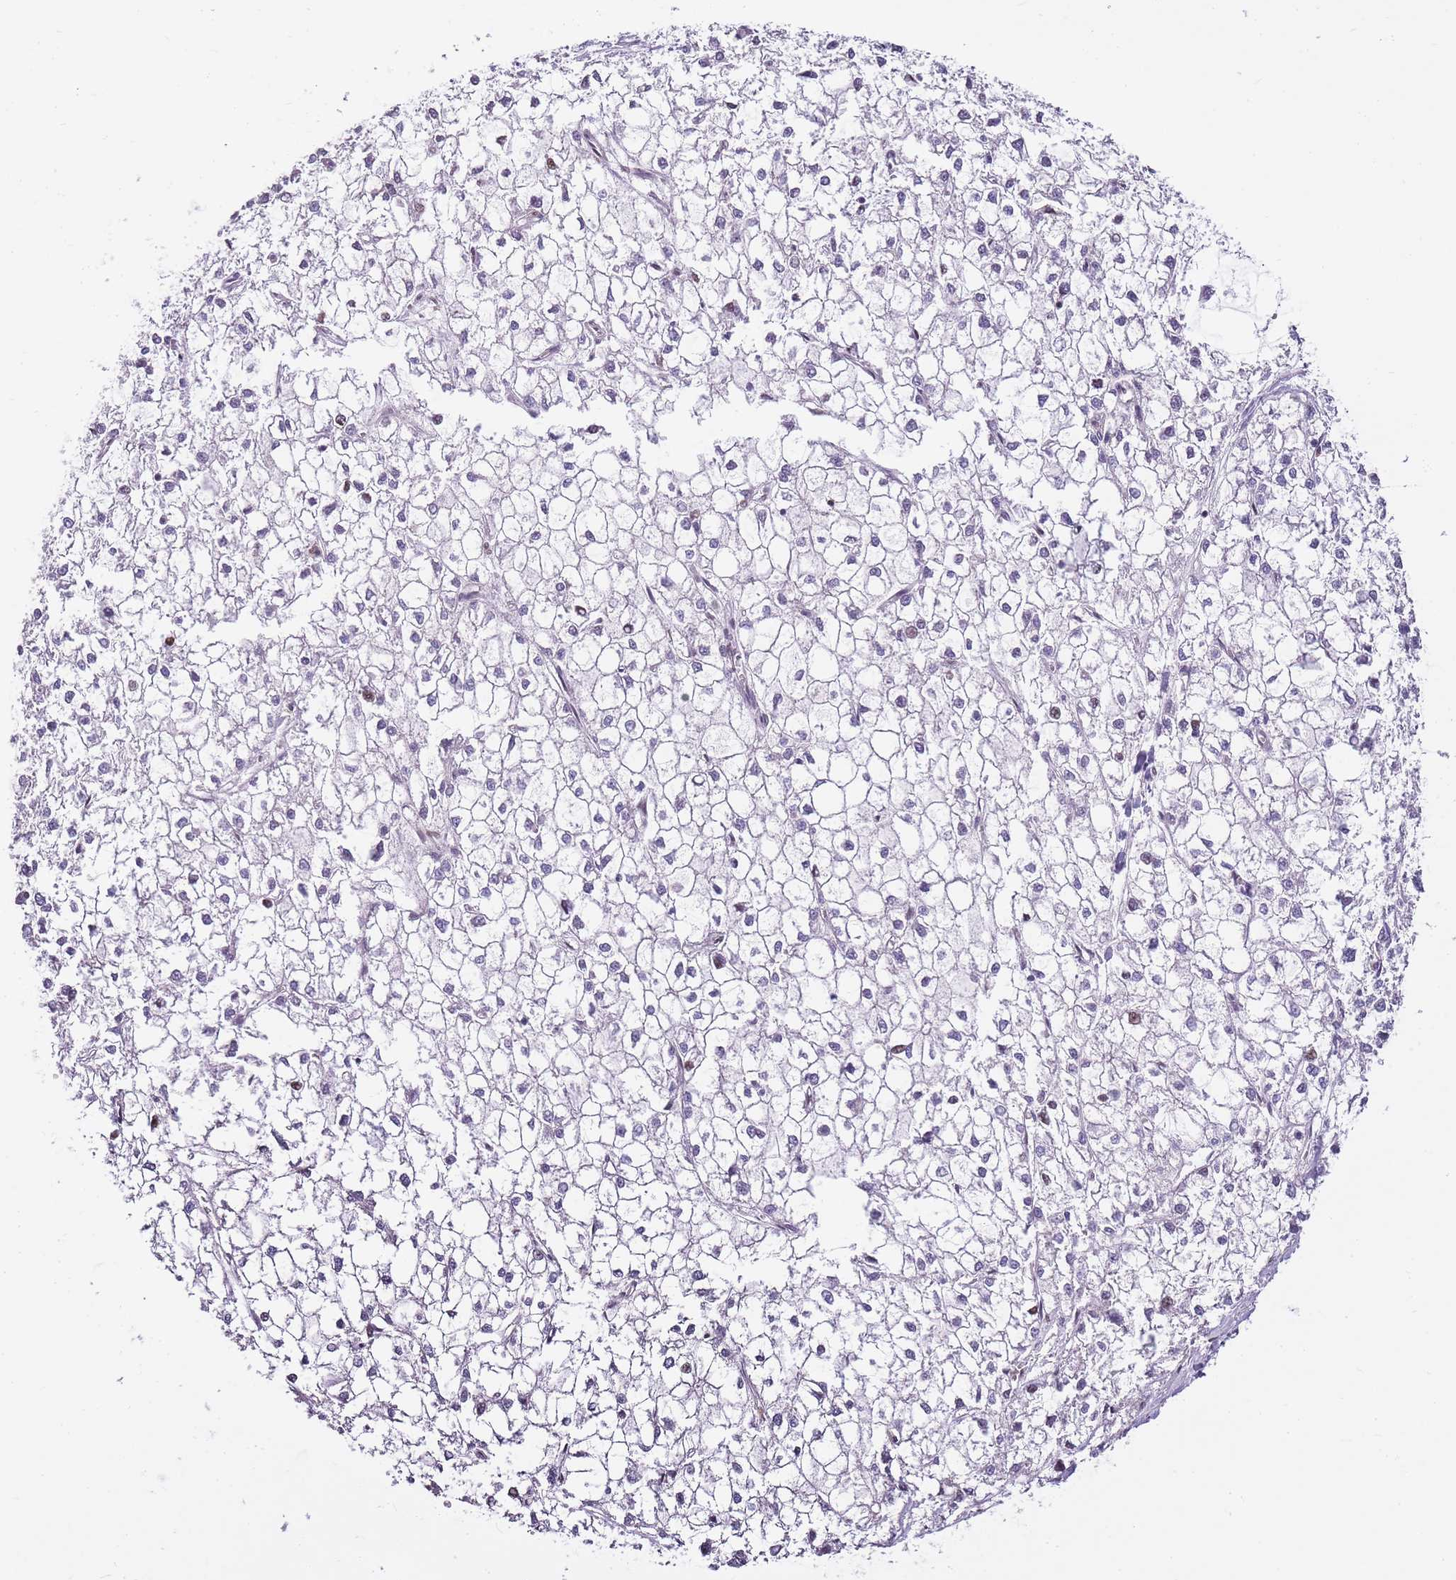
{"staining": {"intensity": "negative", "quantity": "none", "location": "none"}, "tissue": "liver cancer", "cell_type": "Tumor cells", "image_type": "cancer", "snomed": [{"axis": "morphology", "description": "Carcinoma, Hepatocellular, NOS"}, {"axis": "topography", "description": "Liver"}], "caption": "This micrograph is of hepatocellular carcinoma (liver) stained with immunohistochemistry to label a protein in brown with the nuclei are counter-stained blue. There is no staining in tumor cells. Nuclei are stained in blue.", "gene": "CLBA1", "patient": {"sex": "female", "age": 43}}